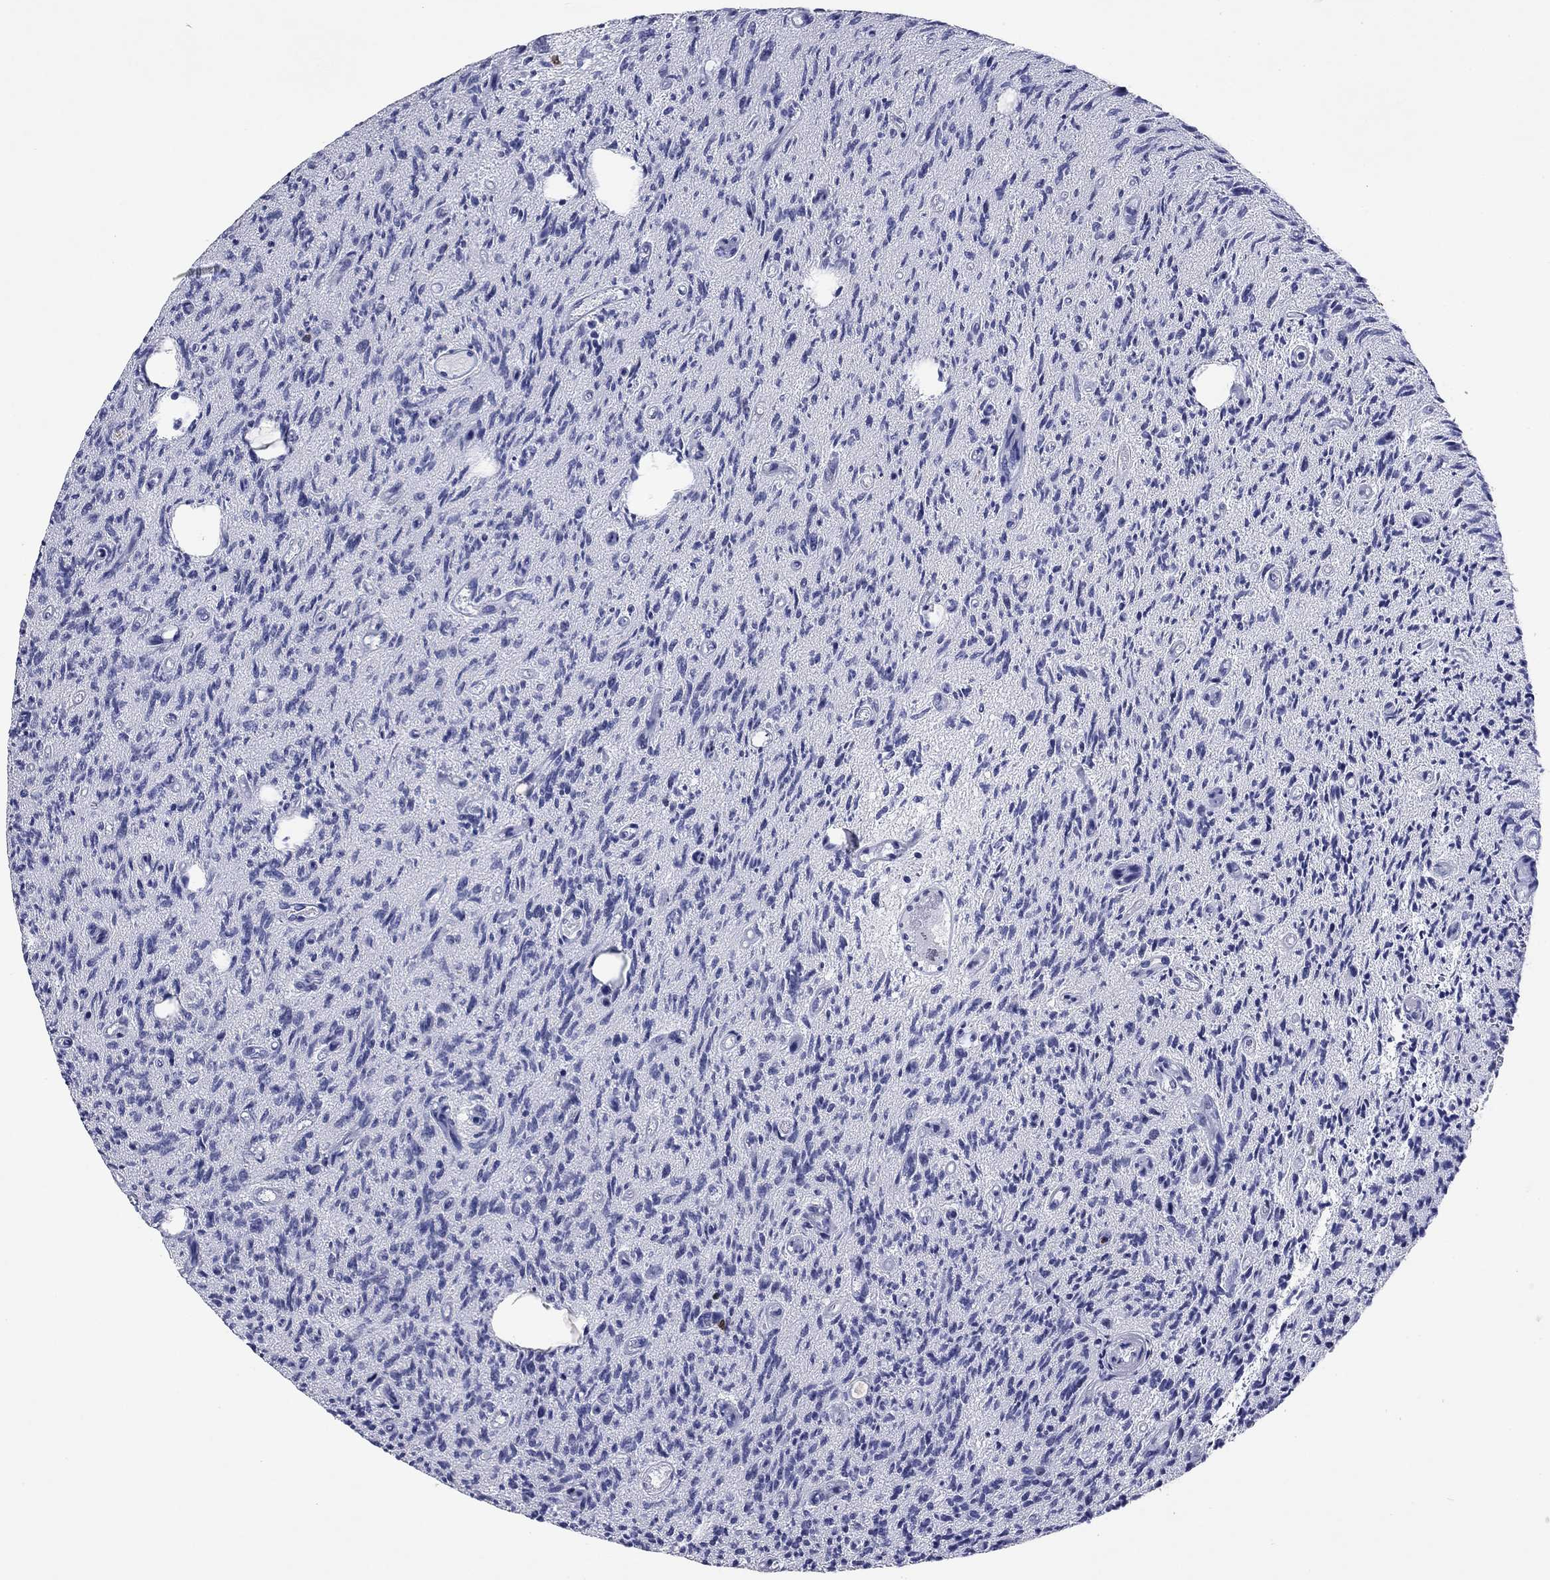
{"staining": {"intensity": "negative", "quantity": "none", "location": "none"}, "tissue": "glioma", "cell_type": "Tumor cells", "image_type": "cancer", "snomed": [{"axis": "morphology", "description": "Glioma, malignant, High grade"}, {"axis": "topography", "description": "Brain"}], "caption": "Tumor cells show no significant positivity in malignant high-grade glioma.", "gene": "GZMK", "patient": {"sex": "male", "age": 64}}